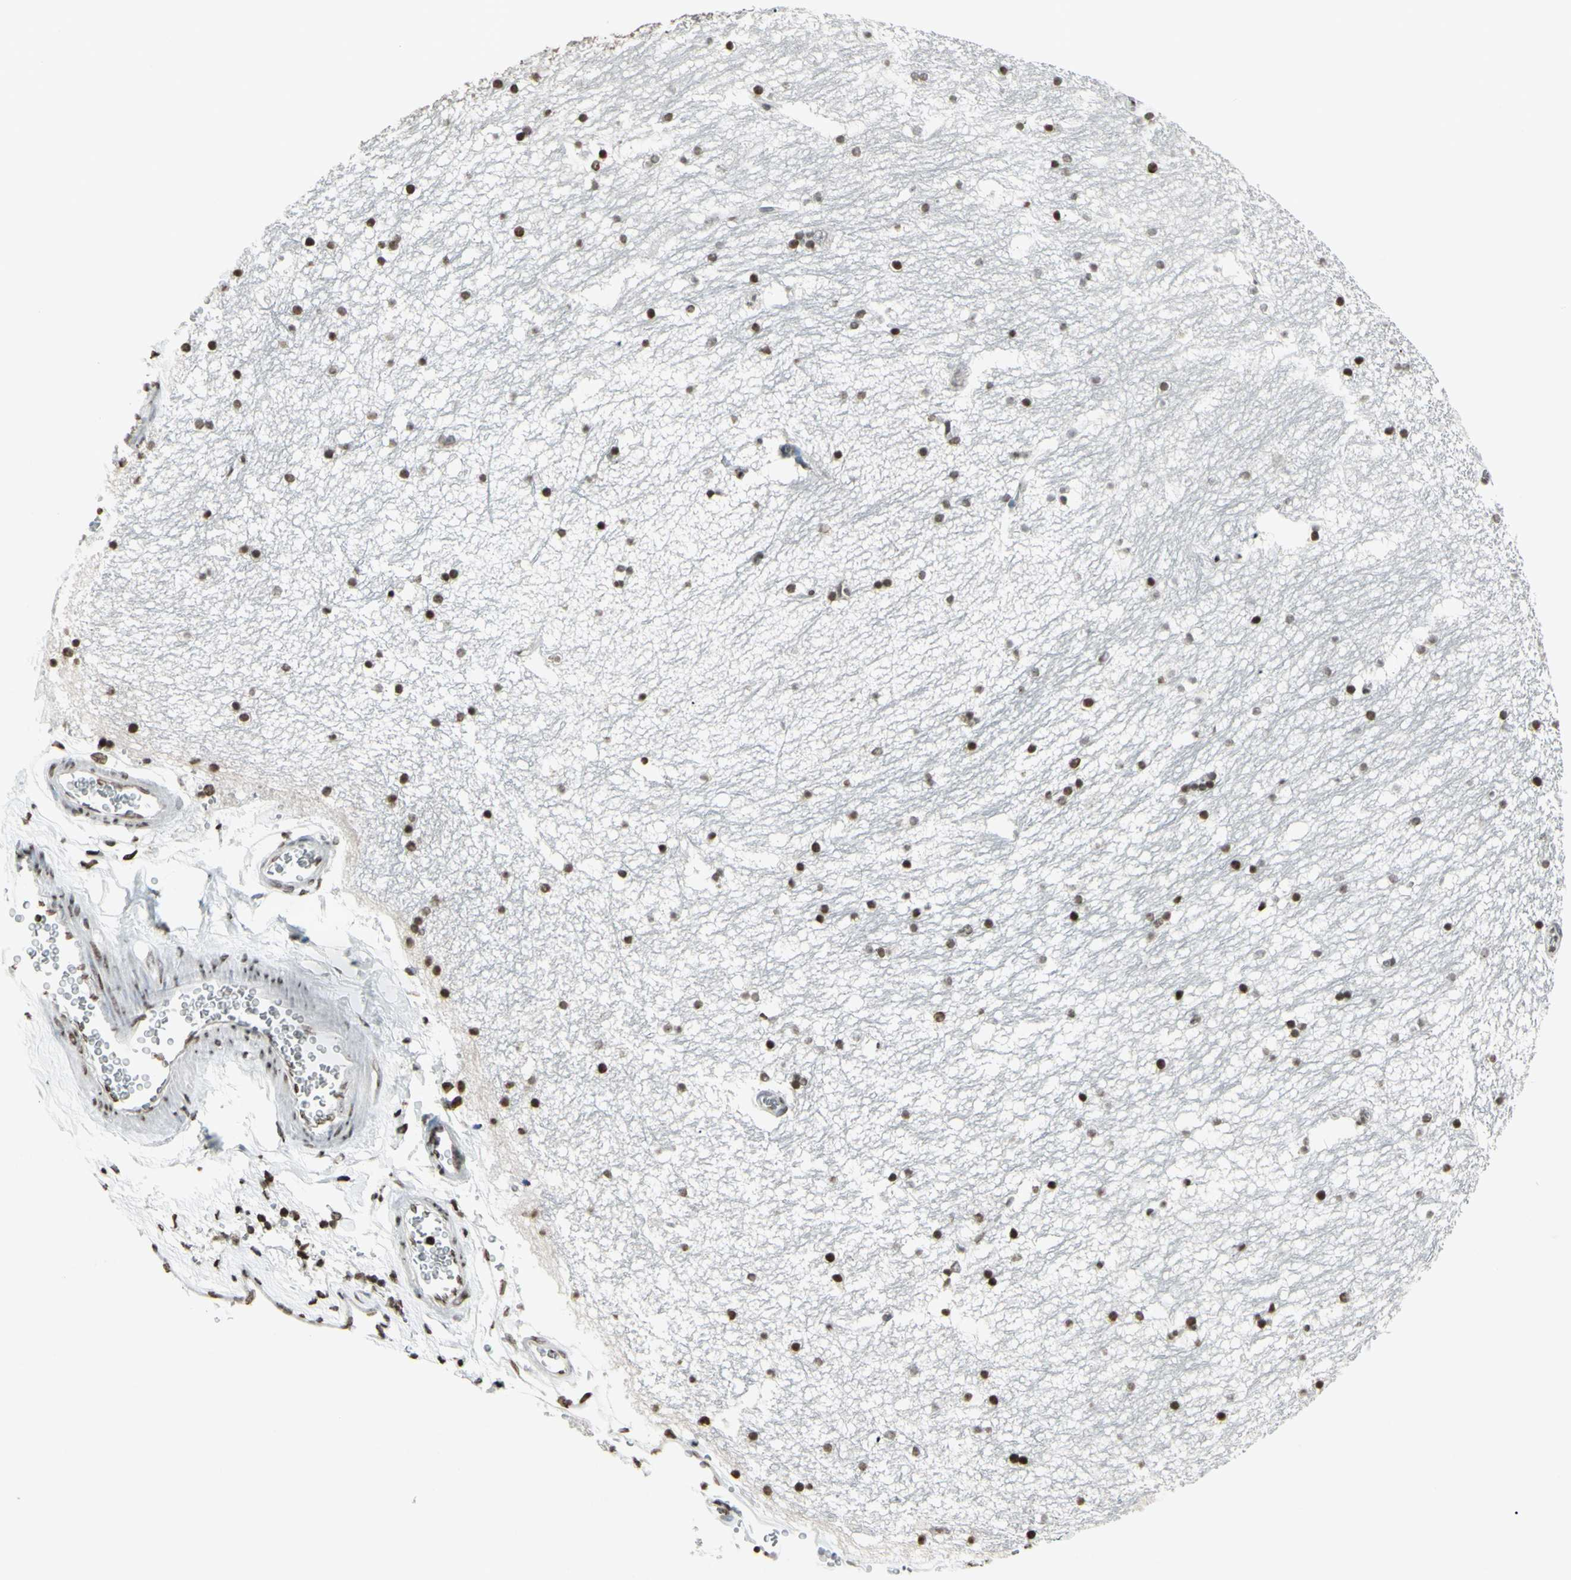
{"staining": {"intensity": "weak", "quantity": "25%-75%", "location": "nuclear"}, "tissue": "hippocampus", "cell_type": "Glial cells", "image_type": "normal", "snomed": [{"axis": "morphology", "description": "Normal tissue, NOS"}, {"axis": "topography", "description": "Hippocampus"}], "caption": "Protein staining of unremarkable hippocampus shows weak nuclear expression in about 25%-75% of glial cells. (DAB = brown stain, brightfield microscopy at high magnification).", "gene": "CD79B", "patient": {"sex": "male", "age": 45}}